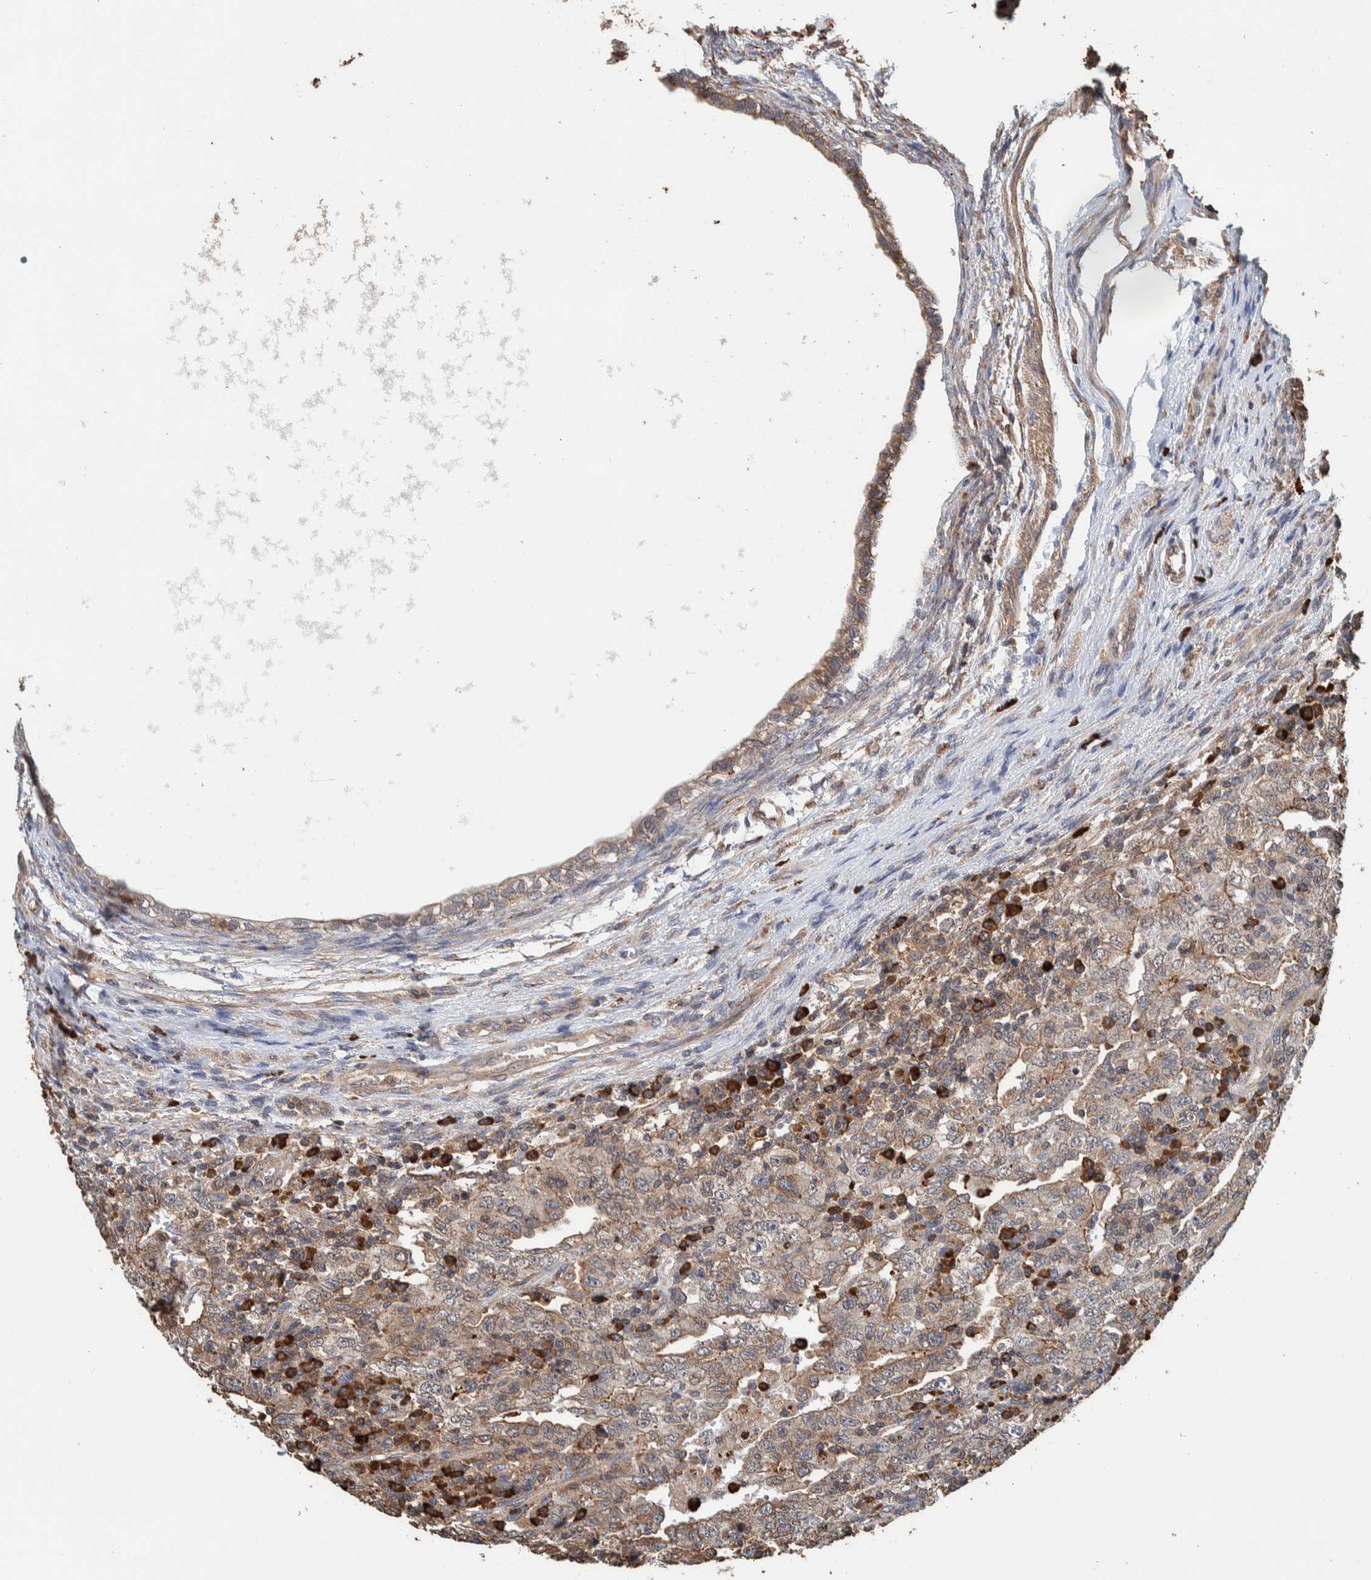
{"staining": {"intensity": "moderate", "quantity": ">75%", "location": "cytoplasmic/membranous"}, "tissue": "testis cancer", "cell_type": "Tumor cells", "image_type": "cancer", "snomed": [{"axis": "morphology", "description": "Carcinoma, Embryonal, NOS"}, {"axis": "topography", "description": "Testis"}], "caption": "IHC photomicrograph of neoplastic tissue: testis cancer (embryonal carcinoma) stained using immunohistochemistry displays medium levels of moderate protein expression localized specifically in the cytoplasmic/membranous of tumor cells, appearing as a cytoplasmic/membranous brown color.", "gene": "PLA2G3", "patient": {"sex": "male", "age": 26}}